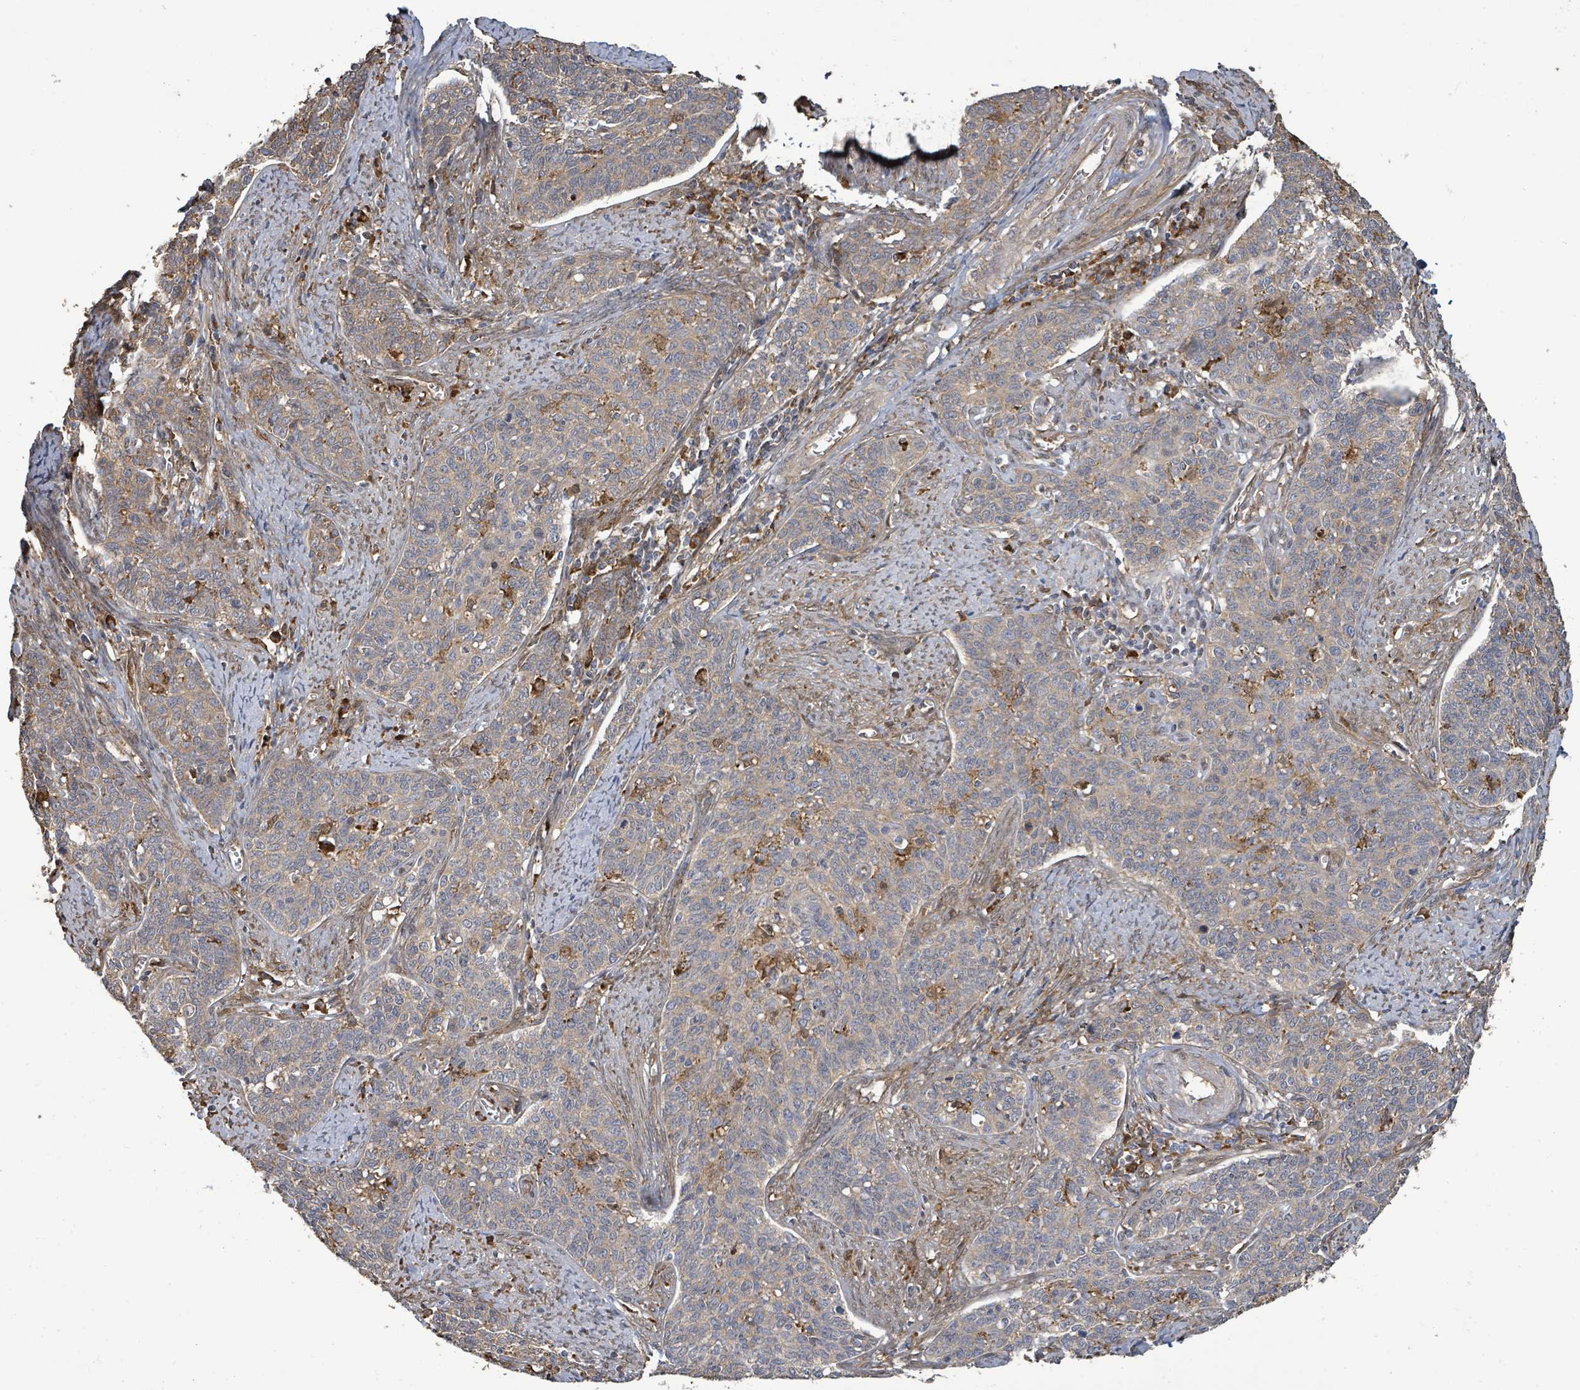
{"staining": {"intensity": "weak", "quantity": "<25%", "location": "cytoplasmic/membranous"}, "tissue": "cervical cancer", "cell_type": "Tumor cells", "image_type": "cancer", "snomed": [{"axis": "morphology", "description": "Squamous cell carcinoma, NOS"}, {"axis": "topography", "description": "Cervix"}], "caption": "An immunohistochemistry (IHC) image of cervical cancer (squamous cell carcinoma) is shown. There is no staining in tumor cells of cervical cancer (squamous cell carcinoma).", "gene": "ARPIN", "patient": {"sex": "female", "age": 39}}